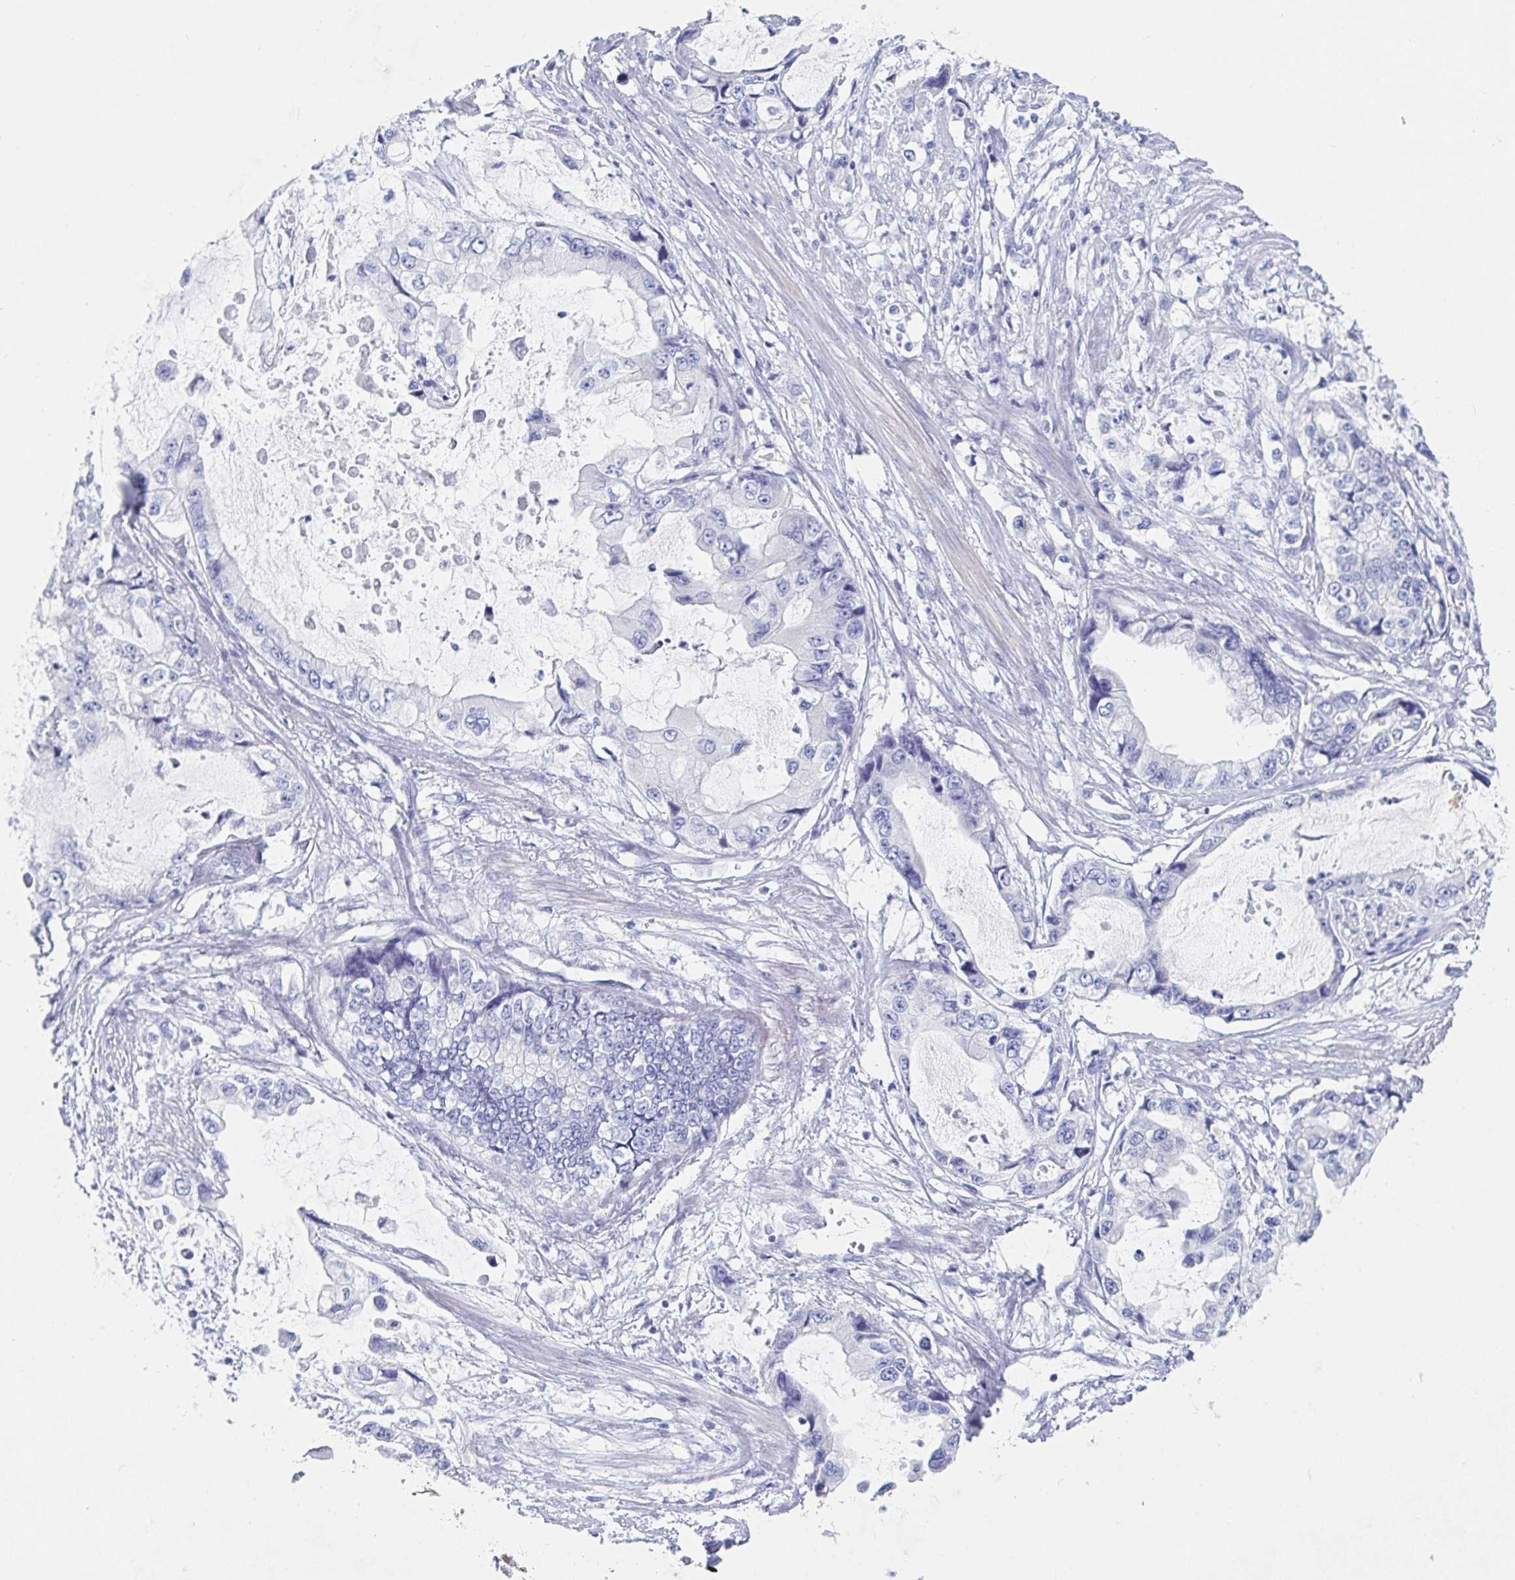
{"staining": {"intensity": "negative", "quantity": "none", "location": "none"}, "tissue": "stomach cancer", "cell_type": "Tumor cells", "image_type": "cancer", "snomed": [{"axis": "morphology", "description": "Adenocarcinoma, NOS"}, {"axis": "topography", "description": "Pancreas"}, {"axis": "topography", "description": "Stomach, upper"}, {"axis": "topography", "description": "Stomach"}], "caption": "High magnification brightfield microscopy of adenocarcinoma (stomach) stained with DAB (brown) and counterstained with hematoxylin (blue): tumor cells show no significant expression.", "gene": "PACSIN1", "patient": {"sex": "male", "age": 77}}